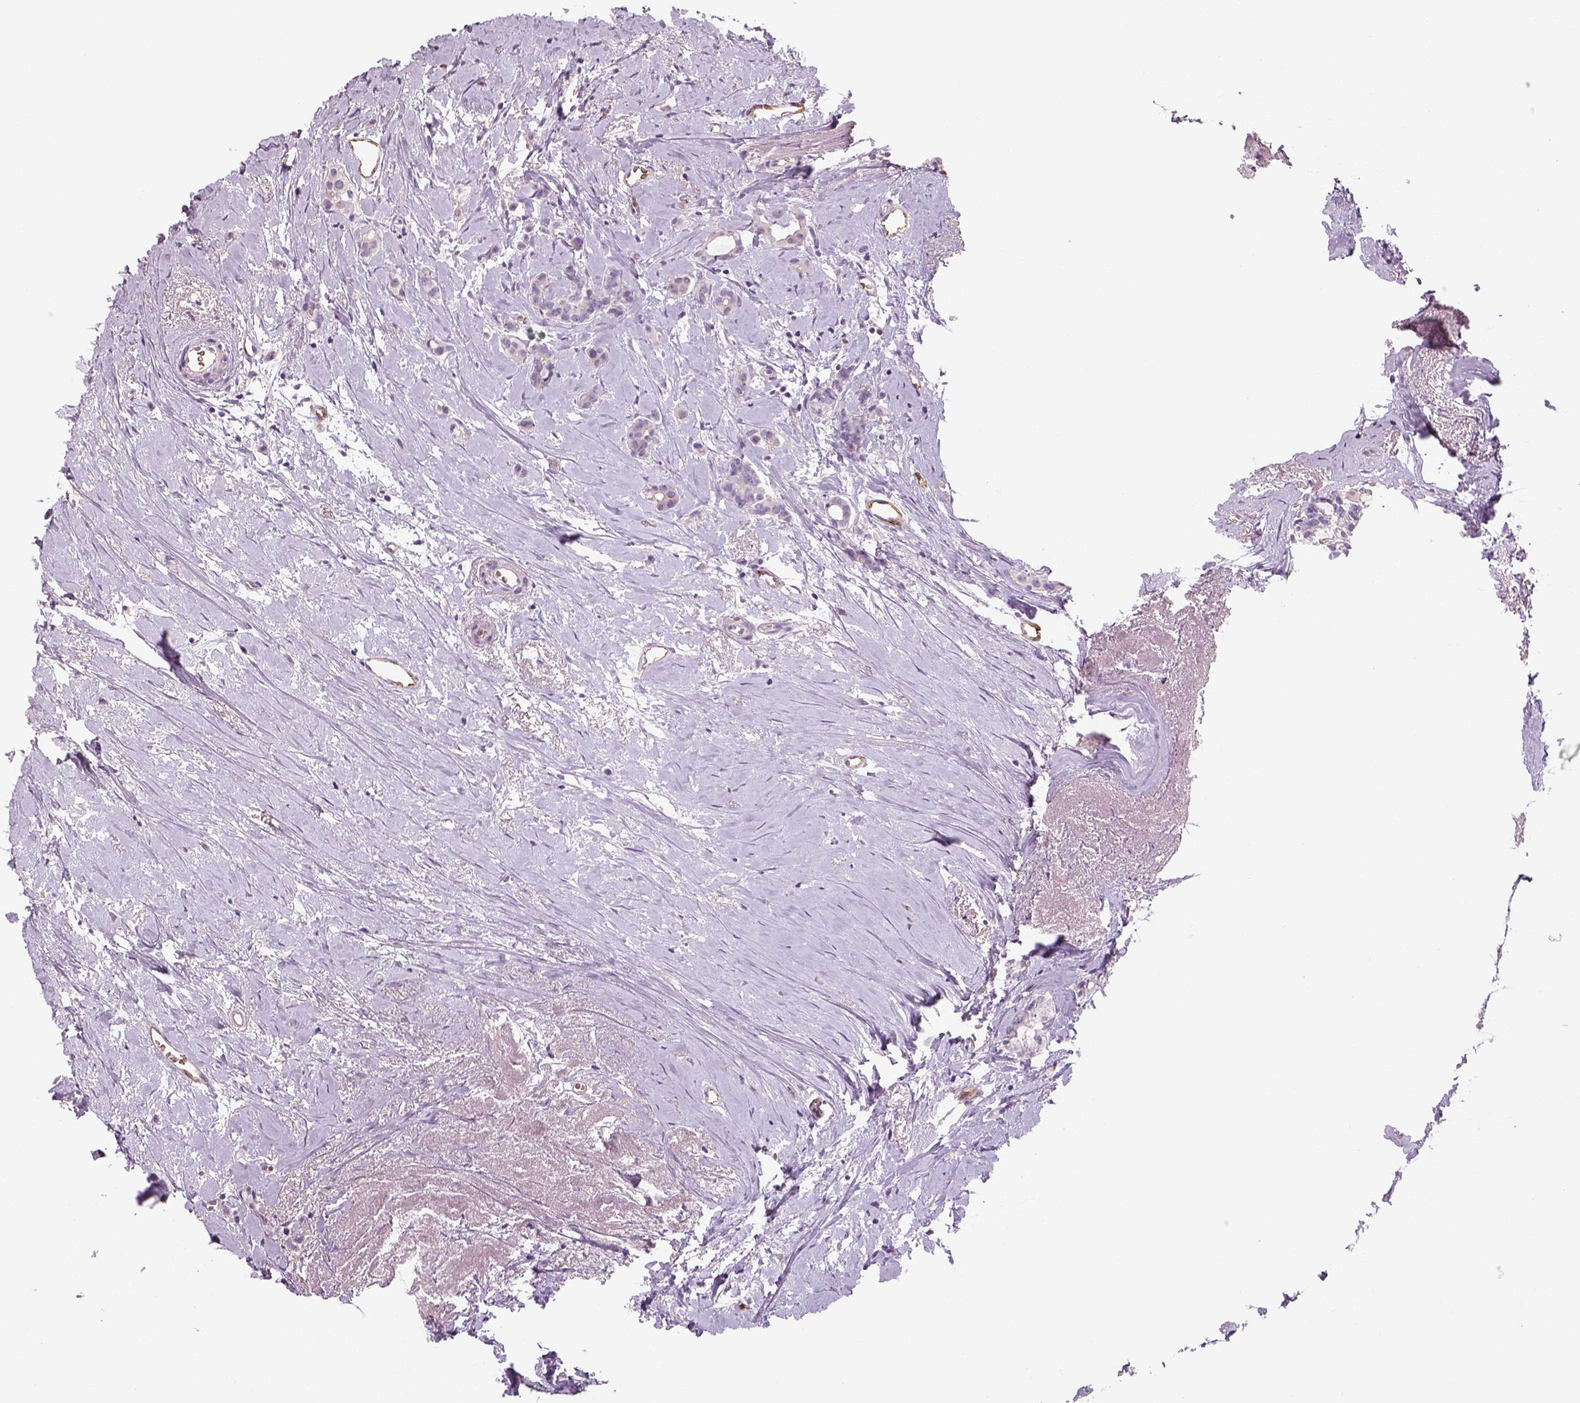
{"staining": {"intensity": "negative", "quantity": "none", "location": "none"}, "tissue": "breast cancer", "cell_type": "Tumor cells", "image_type": "cancer", "snomed": [{"axis": "morphology", "description": "Duct carcinoma"}, {"axis": "topography", "description": "Breast"}], "caption": "The image reveals no significant staining in tumor cells of invasive ductal carcinoma (breast).", "gene": "TSPAN7", "patient": {"sex": "female", "age": 40}}